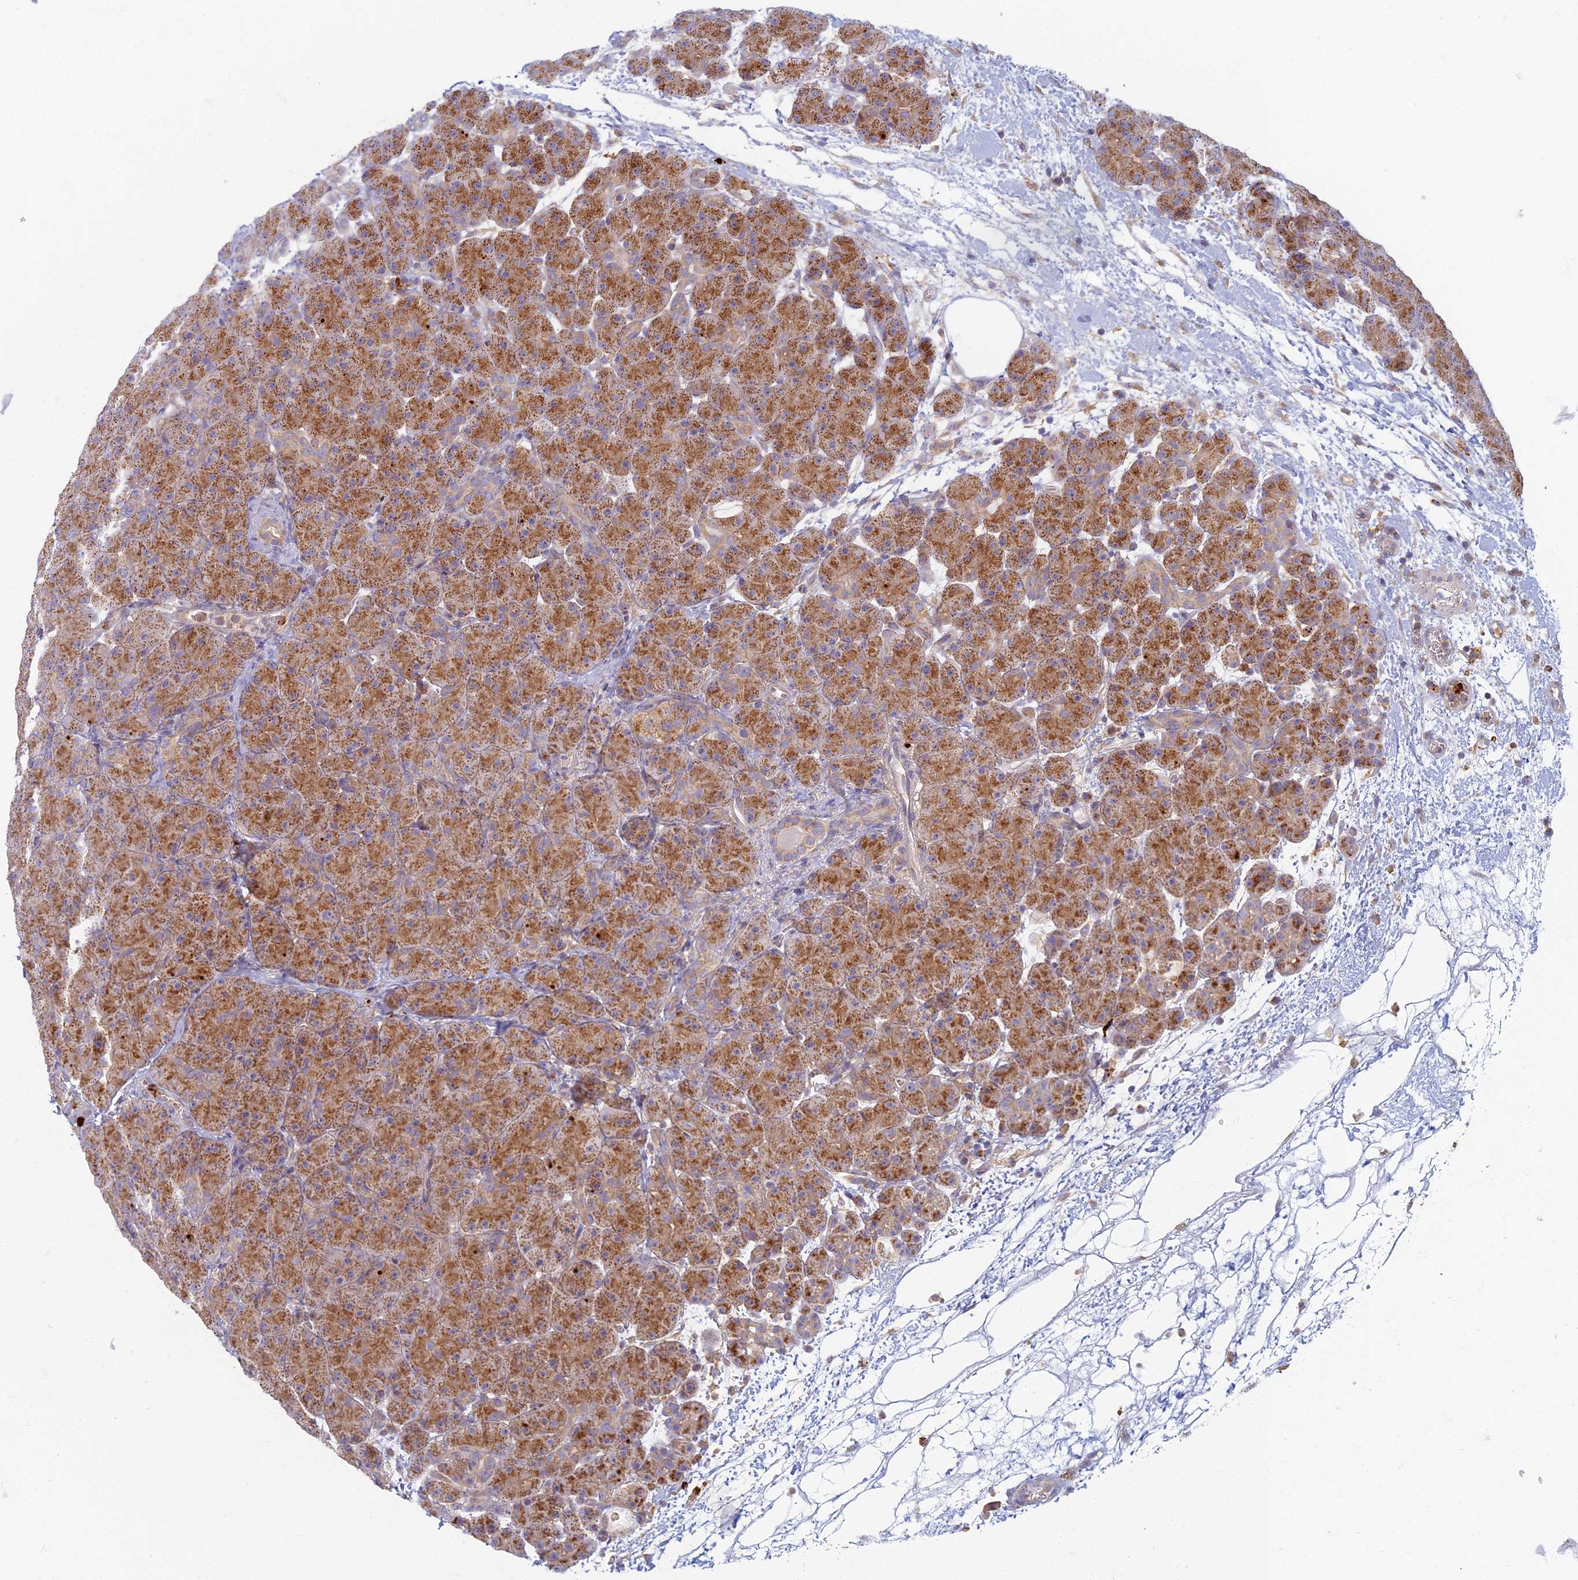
{"staining": {"intensity": "strong", "quantity": ">75%", "location": "cytoplasmic/membranous"}, "tissue": "pancreas", "cell_type": "Exocrine glandular cells", "image_type": "normal", "snomed": [{"axis": "morphology", "description": "Normal tissue, NOS"}, {"axis": "topography", "description": "Pancreas"}], "caption": "About >75% of exocrine glandular cells in benign human pancreas display strong cytoplasmic/membranous protein expression as visualized by brown immunohistochemical staining.", "gene": "PROX2", "patient": {"sex": "male", "age": 66}}